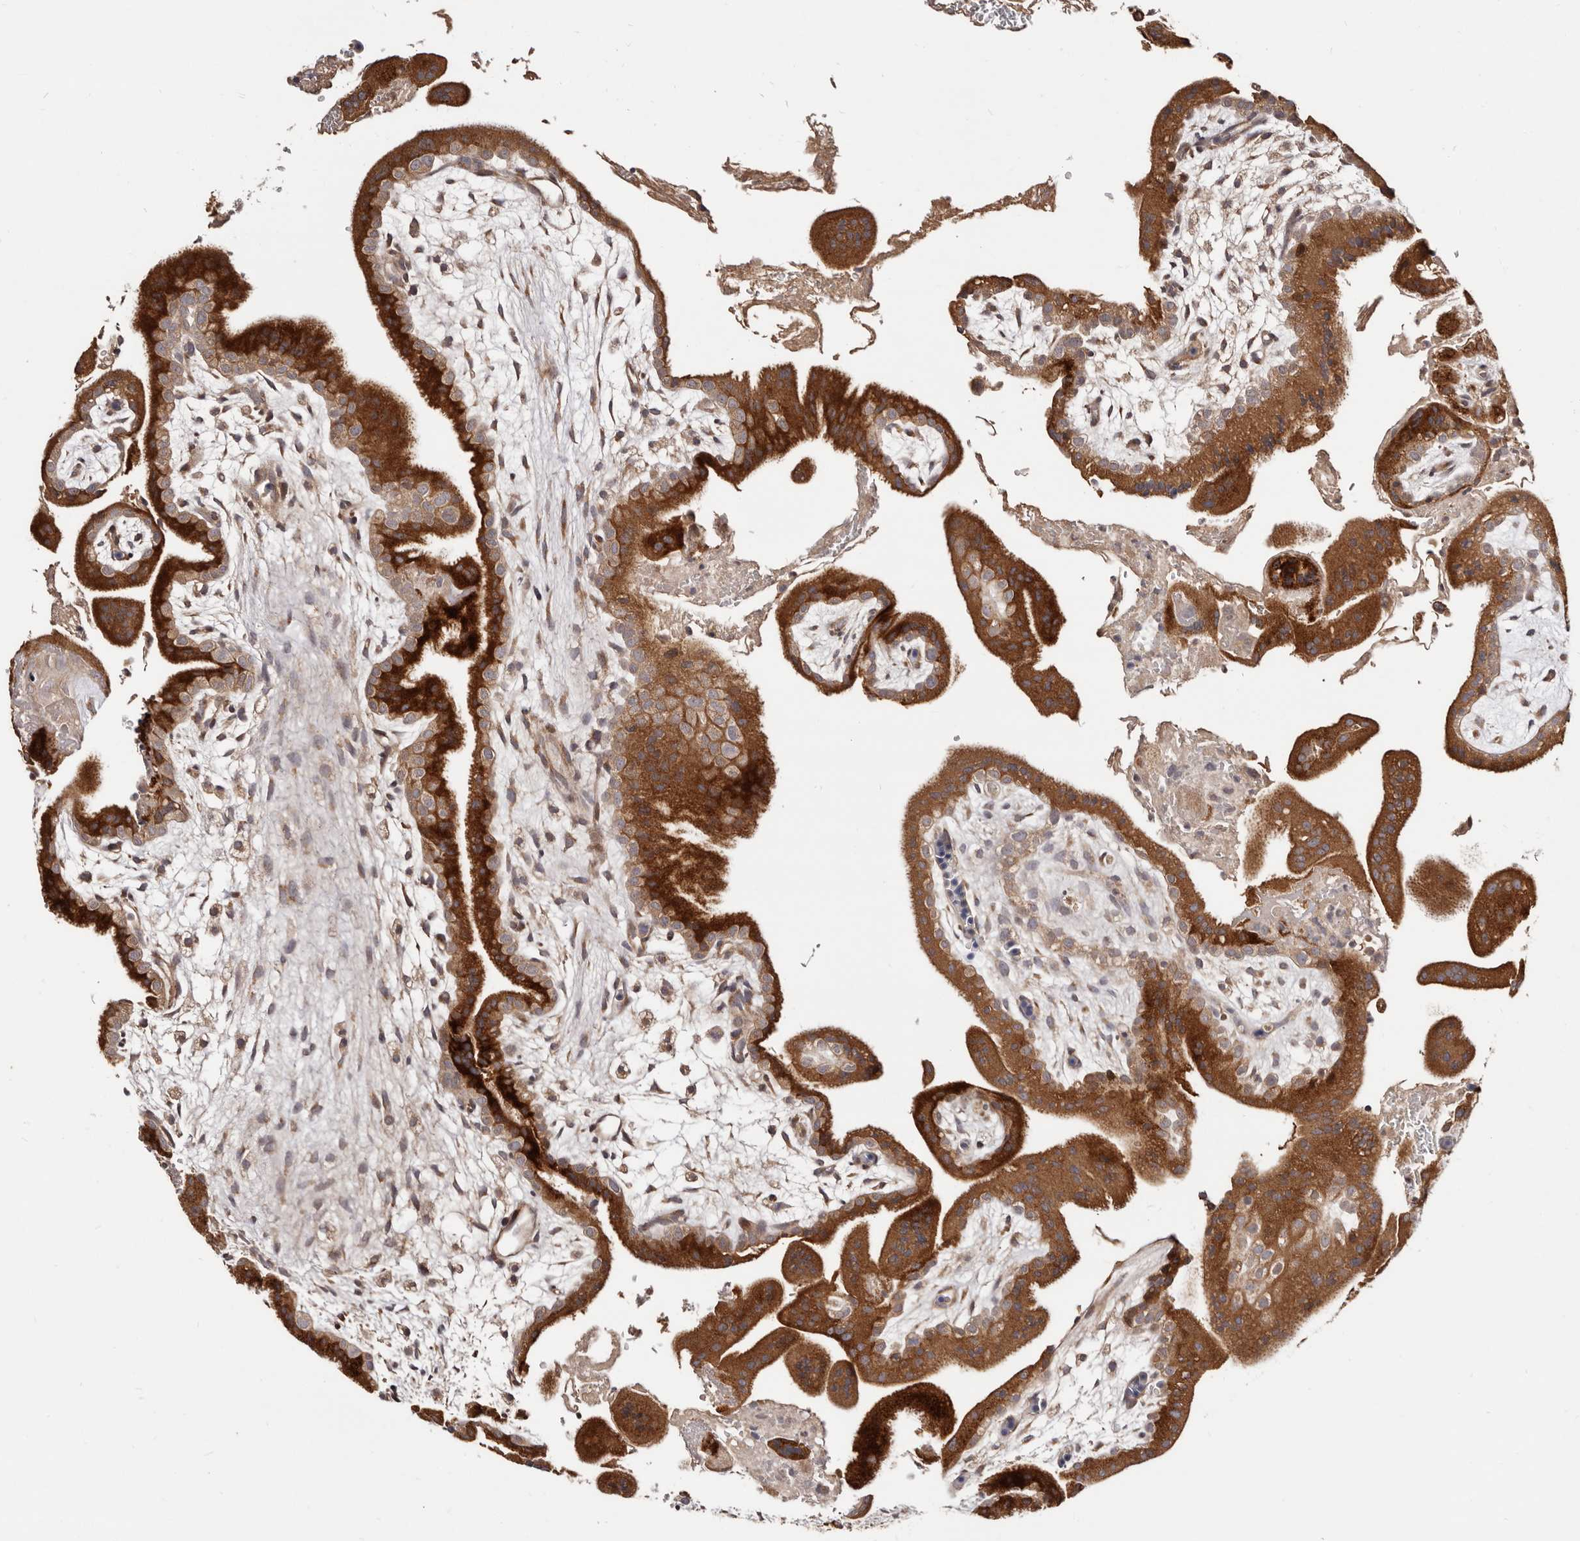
{"staining": {"intensity": "strong", "quantity": ">75%", "location": "cytoplasmic/membranous"}, "tissue": "placenta", "cell_type": "Decidual cells", "image_type": "normal", "snomed": [{"axis": "morphology", "description": "Normal tissue, NOS"}, {"axis": "topography", "description": "Placenta"}], "caption": "Unremarkable placenta reveals strong cytoplasmic/membranous staining in about >75% of decidual cells, visualized by immunohistochemistry. (DAB (3,3'-diaminobenzidine) IHC, brown staining for protein, blue staining for nuclei).", "gene": "DACT2", "patient": {"sex": "female", "age": 35}}